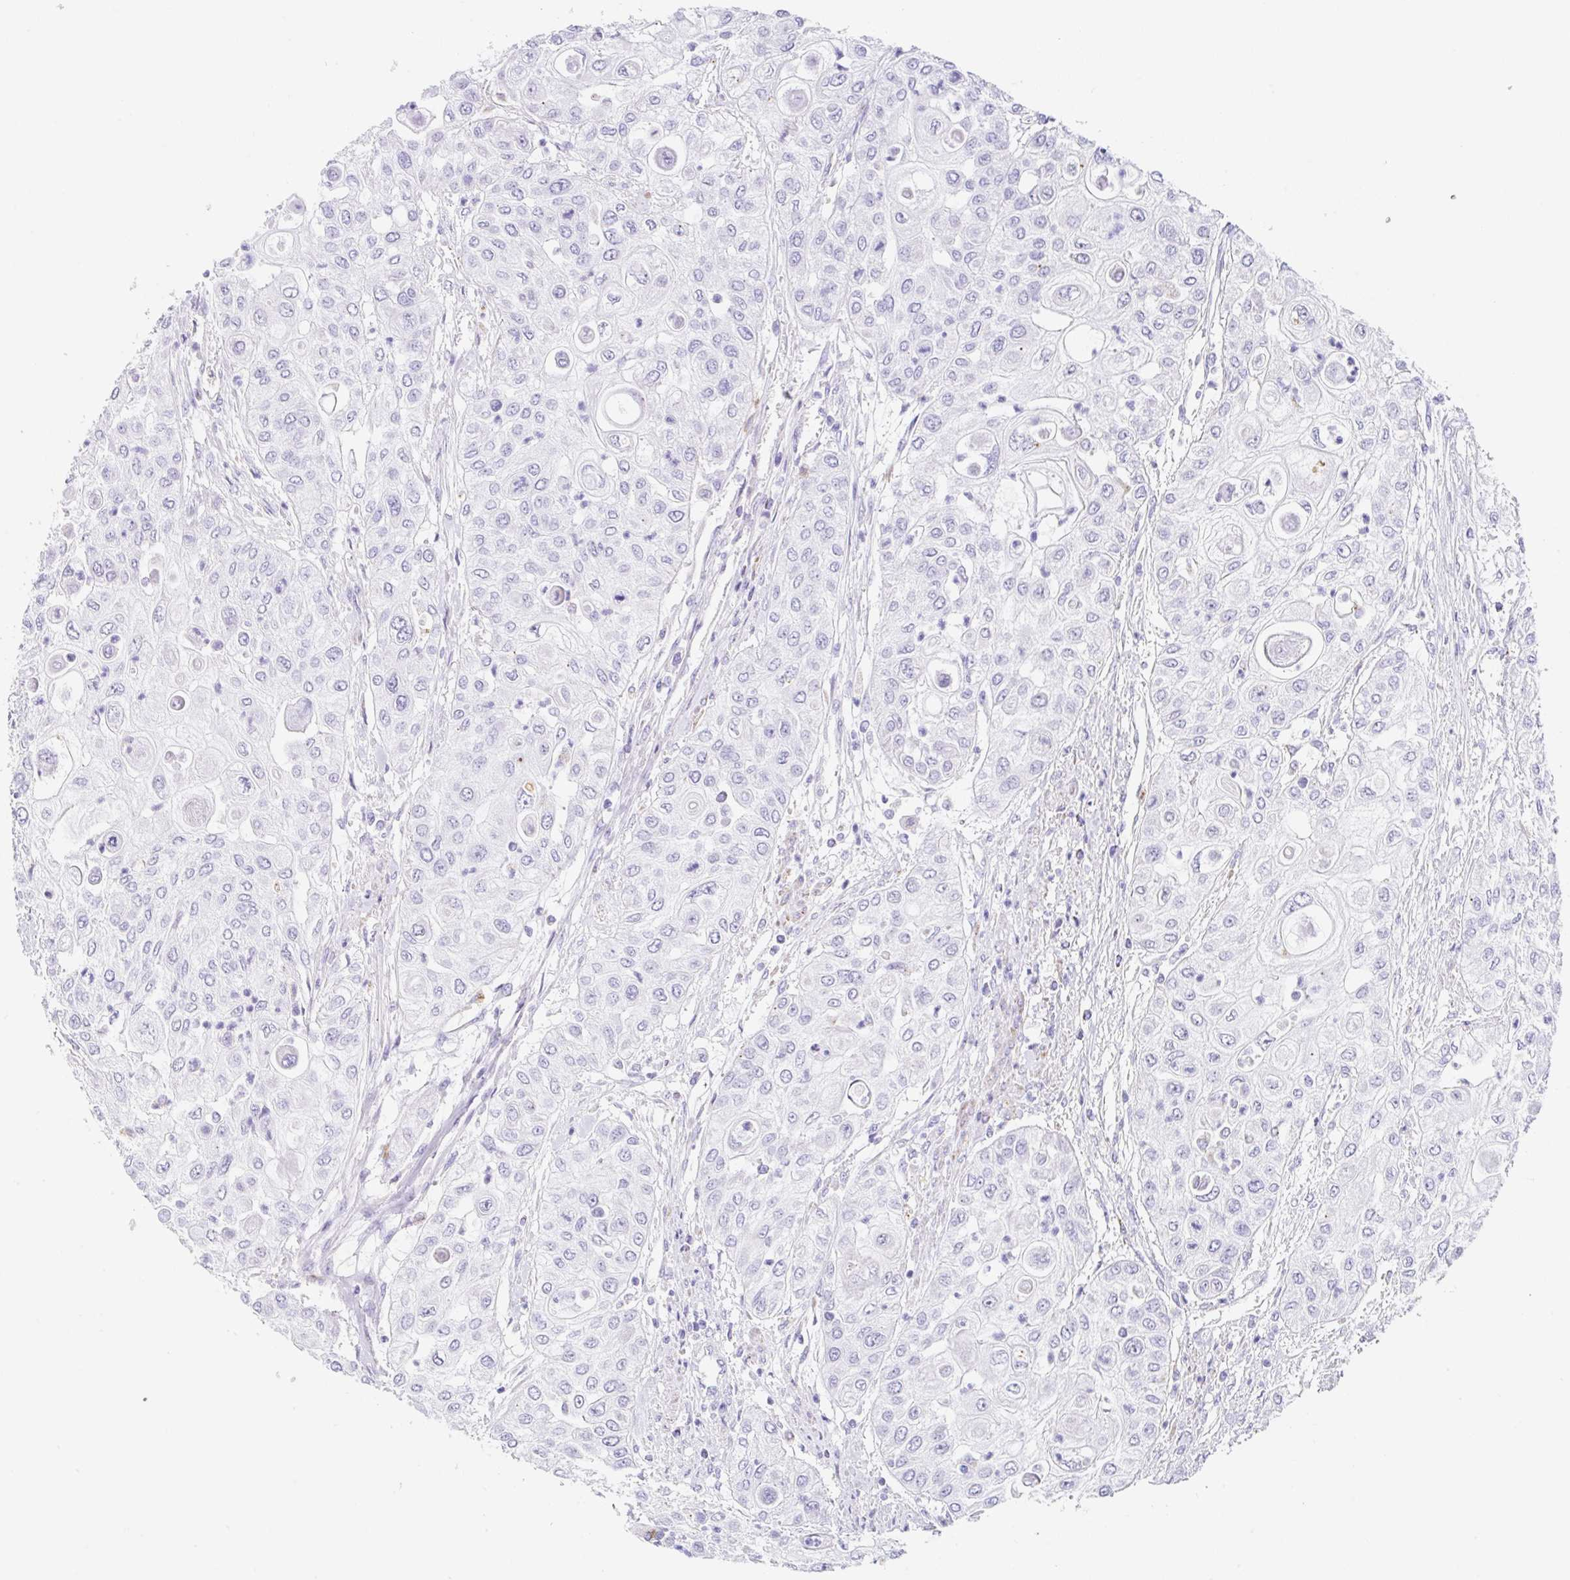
{"staining": {"intensity": "negative", "quantity": "none", "location": "none"}, "tissue": "urothelial cancer", "cell_type": "Tumor cells", "image_type": "cancer", "snomed": [{"axis": "morphology", "description": "Urothelial carcinoma, High grade"}, {"axis": "topography", "description": "Urinary bladder"}], "caption": "High power microscopy image of an IHC photomicrograph of urothelial cancer, revealing no significant staining in tumor cells.", "gene": "DKK4", "patient": {"sex": "female", "age": 79}}